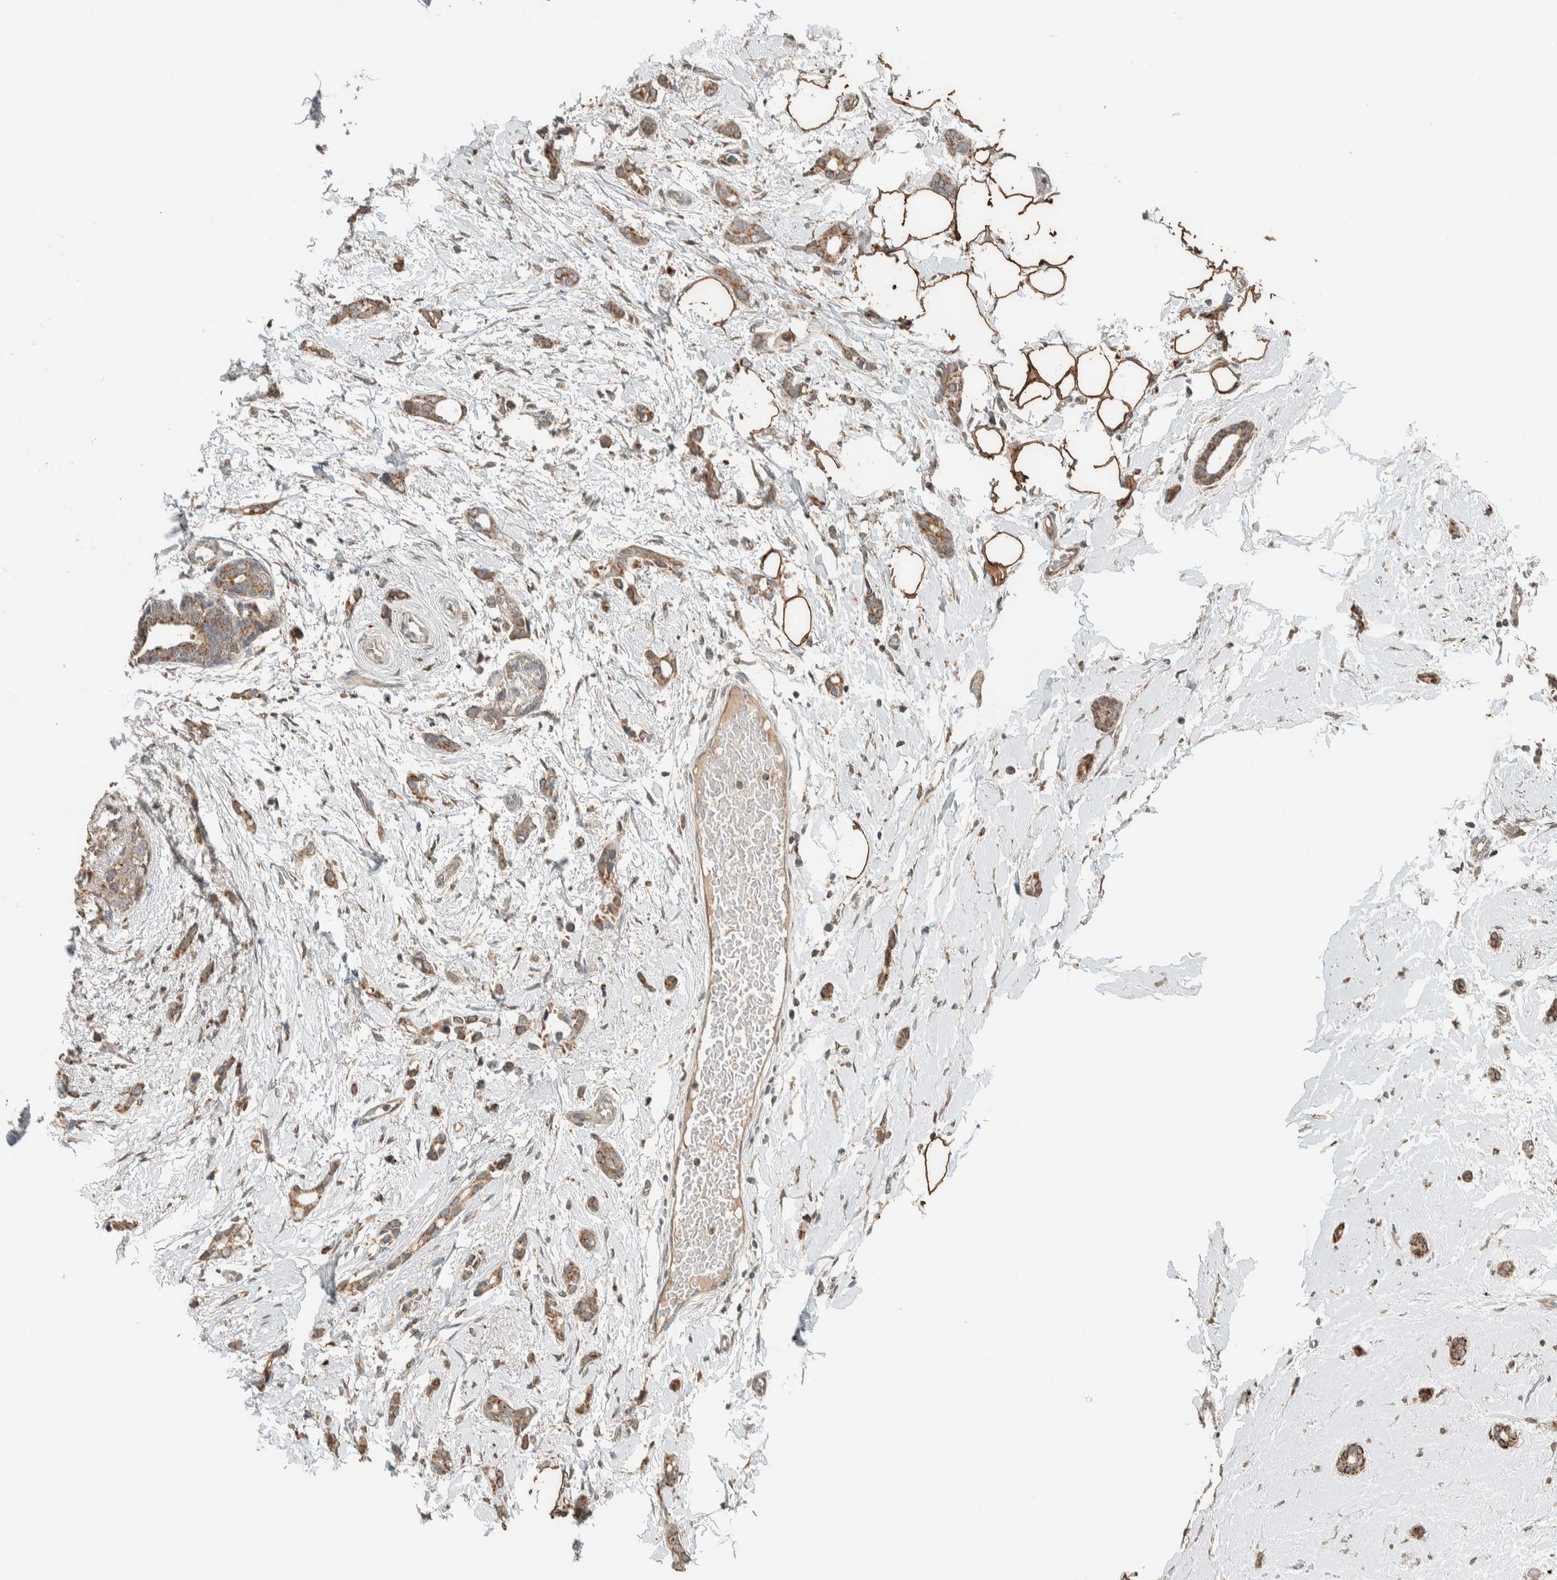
{"staining": {"intensity": "moderate", "quantity": ">75%", "location": "cytoplasmic/membranous"}, "tissue": "breast cancer", "cell_type": "Tumor cells", "image_type": "cancer", "snomed": [{"axis": "morphology", "description": "Duct carcinoma"}, {"axis": "topography", "description": "Breast"}], "caption": "Immunohistochemistry (IHC) staining of breast cancer (invasive ductal carcinoma), which reveals medium levels of moderate cytoplasmic/membranous positivity in about >75% of tumor cells indicating moderate cytoplasmic/membranous protein staining. The staining was performed using DAB (brown) for protein detection and nuclei were counterstained in hematoxylin (blue).", "gene": "NBR1", "patient": {"sex": "female", "age": 55}}